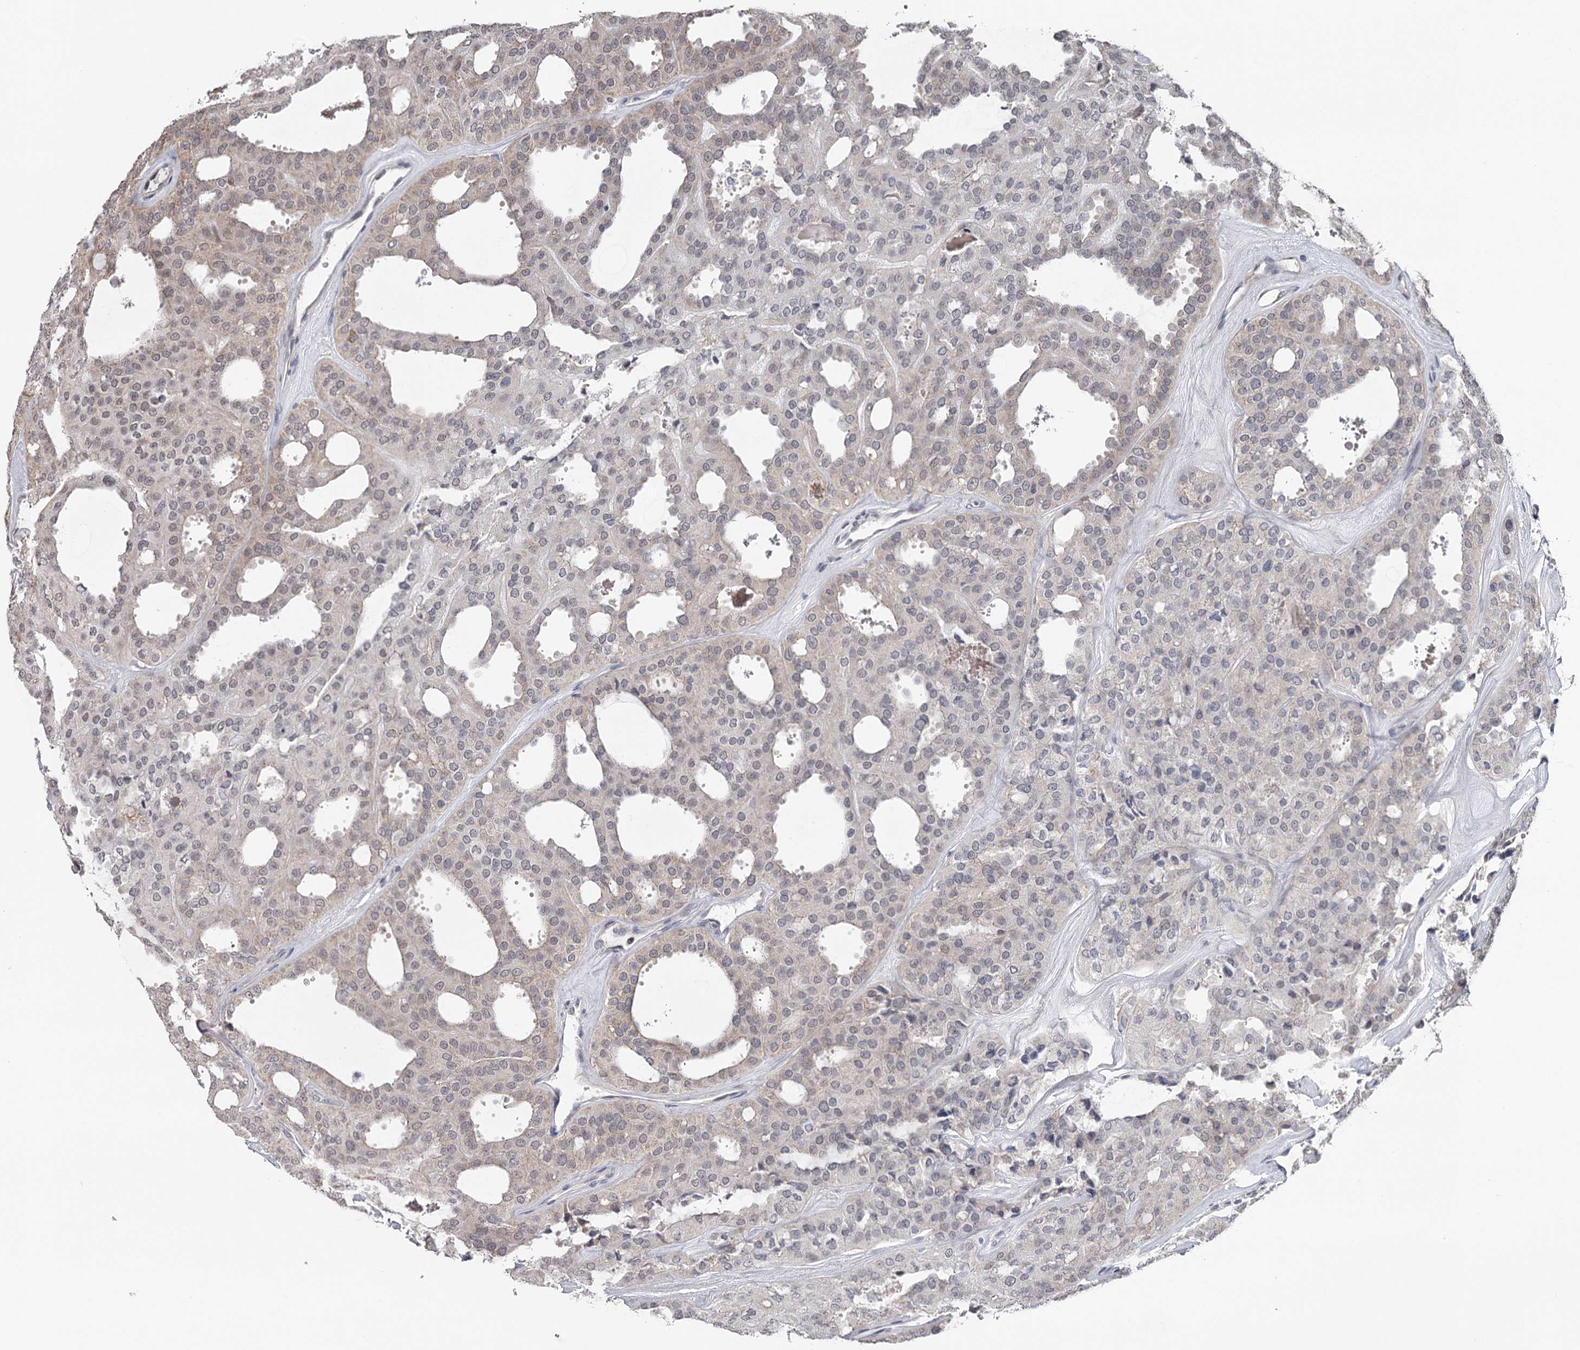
{"staining": {"intensity": "weak", "quantity": ">75%", "location": "nuclear"}, "tissue": "thyroid cancer", "cell_type": "Tumor cells", "image_type": "cancer", "snomed": [{"axis": "morphology", "description": "Follicular adenoma carcinoma, NOS"}, {"axis": "topography", "description": "Thyroid gland"}], "caption": "Follicular adenoma carcinoma (thyroid) was stained to show a protein in brown. There is low levels of weak nuclear staining in approximately >75% of tumor cells. (DAB (3,3'-diaminobenzidine) = brown stain, brightfield microscopy at high magnification).", "gene": "GTSF1", "patient": {"sex": "male", "age": 75}}